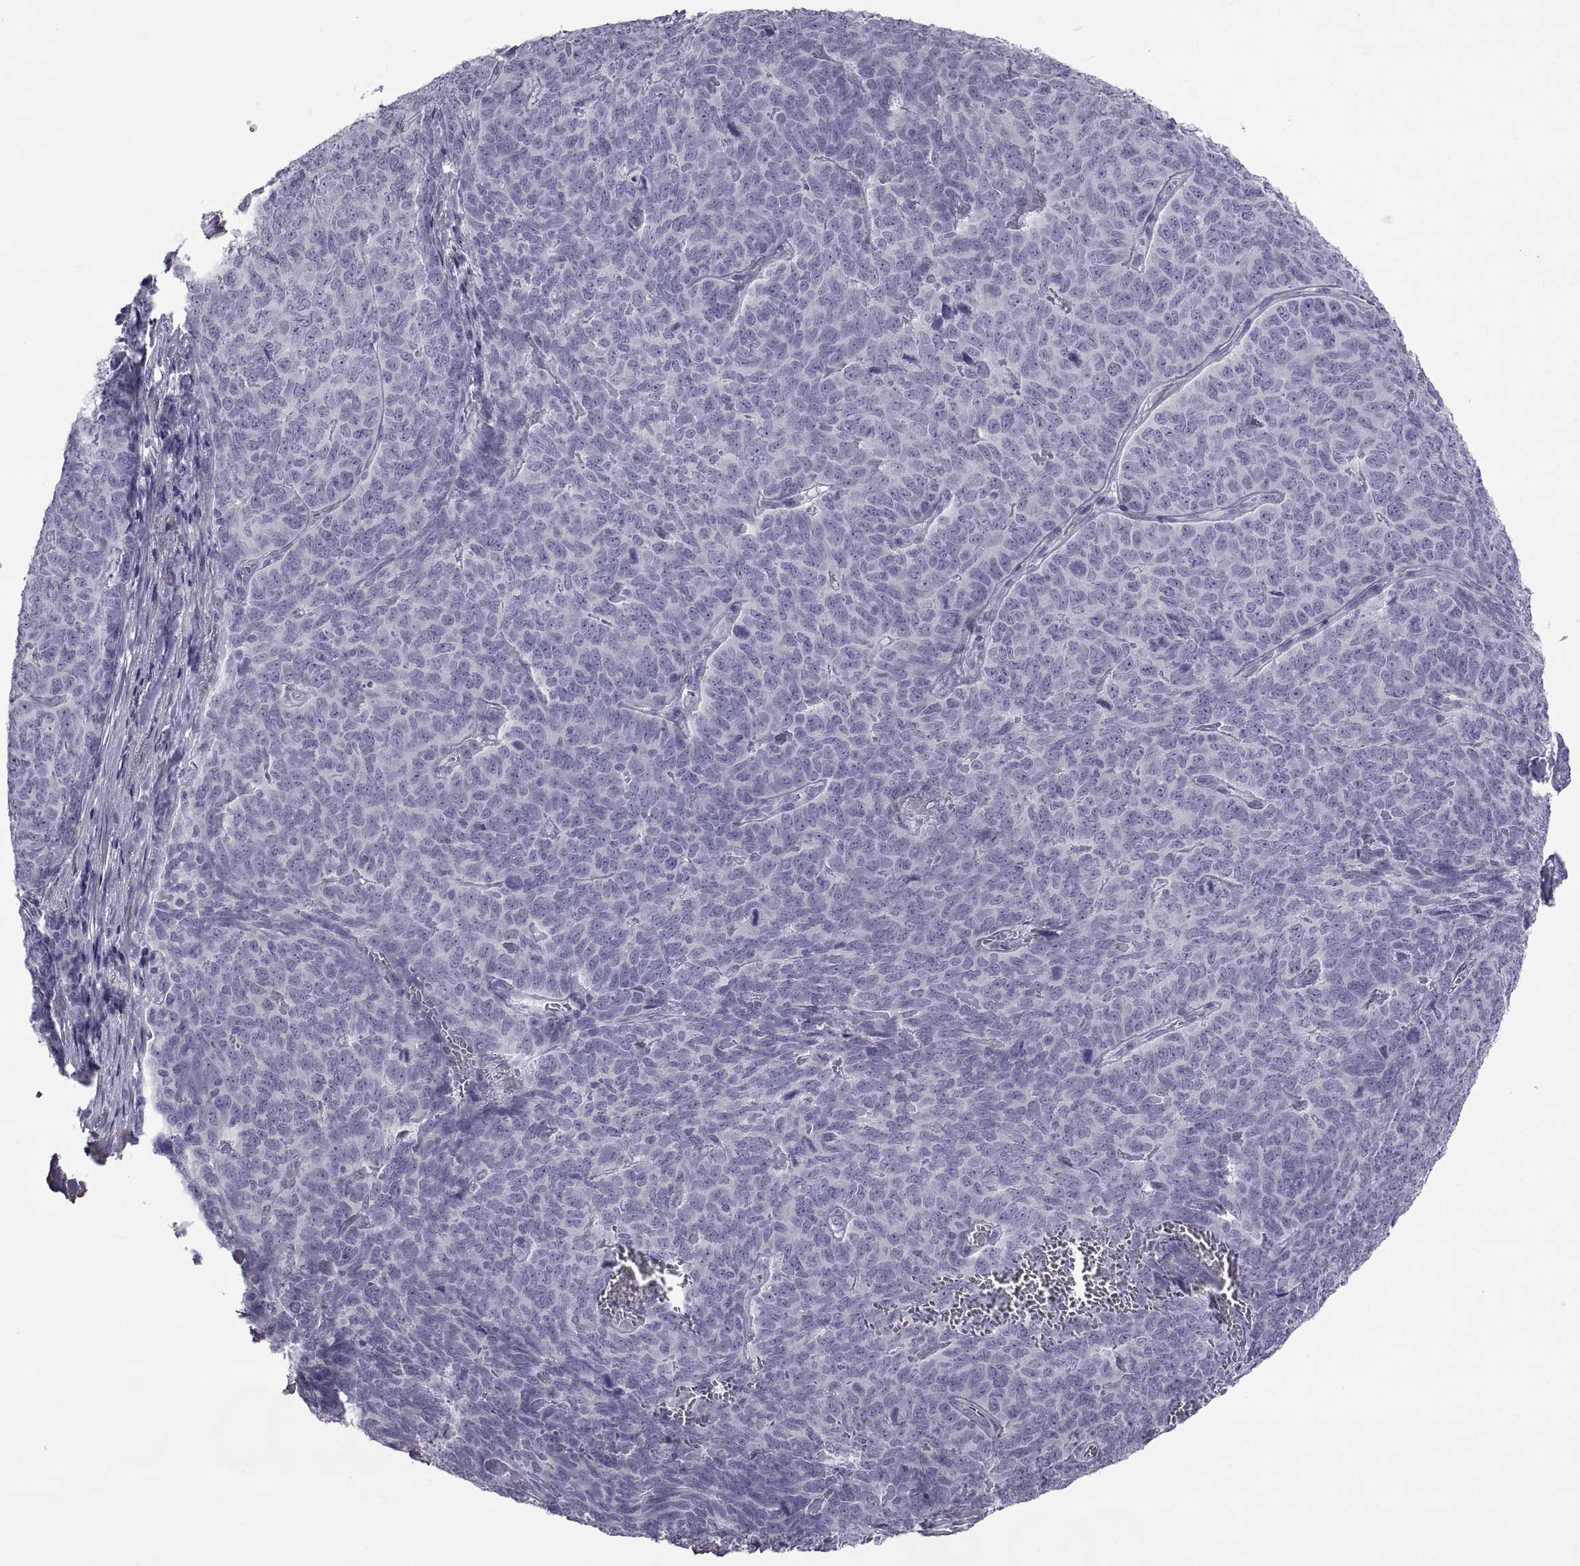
{"staining": {"intensity": "negative", "quantity": "none", "location": "none"}, "tissue": "skin cancer", "cell_type": "Tumor cells", "image_type": "cancer", "snomed": [{"axis": "morphology", "description": "Squamous cell carcinoma, NOS"}, {"axis": "topography", "description": "Skin"}, {"axis": "topography", "description": "Anal"}], "caption": "Tumor cells are negative for protein expression in human skin cancer (squamous cell carcinoma).", "gene": "MAGEB1", "patient": {"sex": "female", "age": 51}}